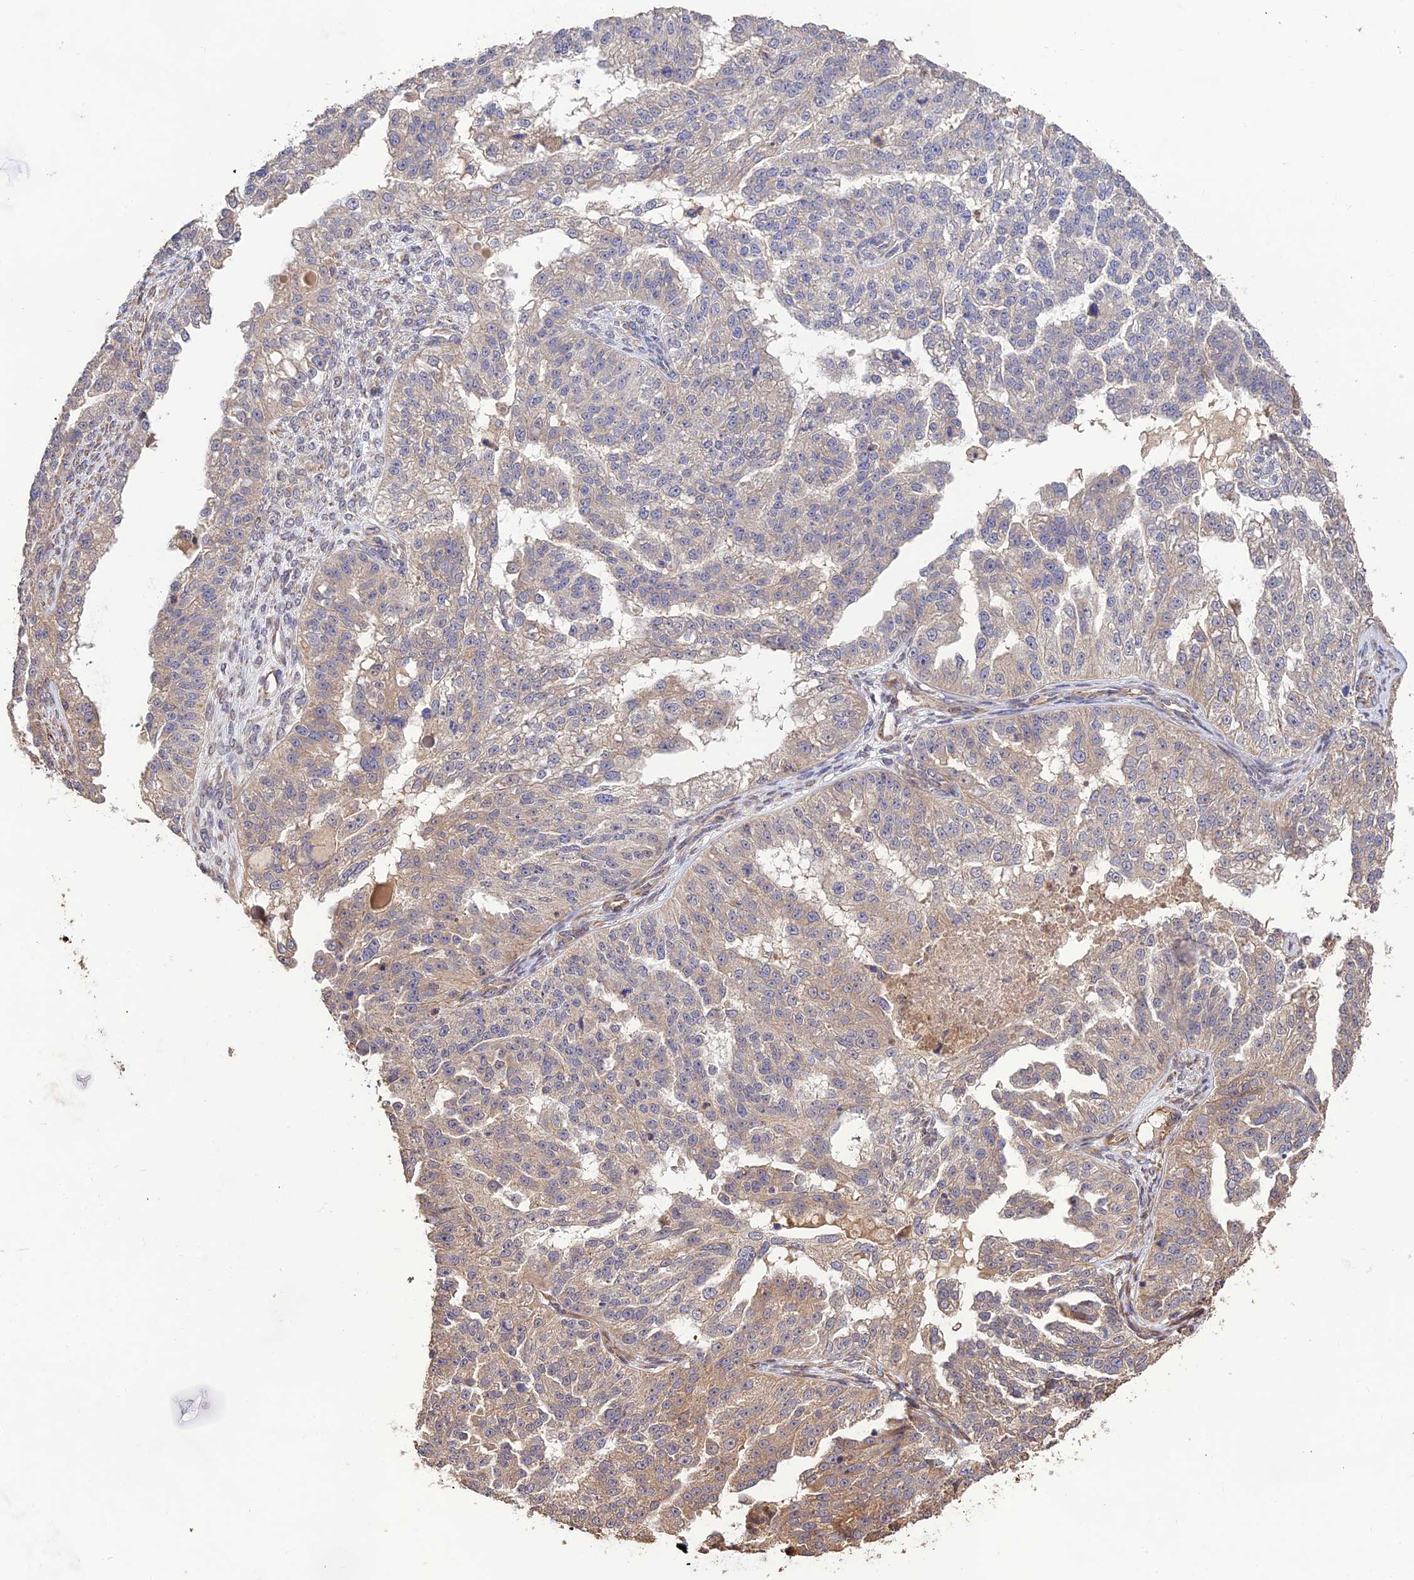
{"staining": {"intensity": "weak", "quantity": "<25%", "location": "cytoplasmic/membranous"}, "tissue": "ovarian cancer", "cell_type": "Tumor cells", "image_type": "cancer", "snomed": [{"axis": "morphology", "description": "Cystadenocarcinoma, serous, NOS"}, {"axis": "topography", "description": "Ovary"}], "caption": "Ovarian serous cystadenocarcinoma was stained to show a protein in brown. There is no significant expression in tumor cells. (DAB (3,3'-diaminobenzidine) immunohistochemistry (IHC), high magnification).", "gene": "CREBL2", "patient": {"sex": "female", "age": 58}}